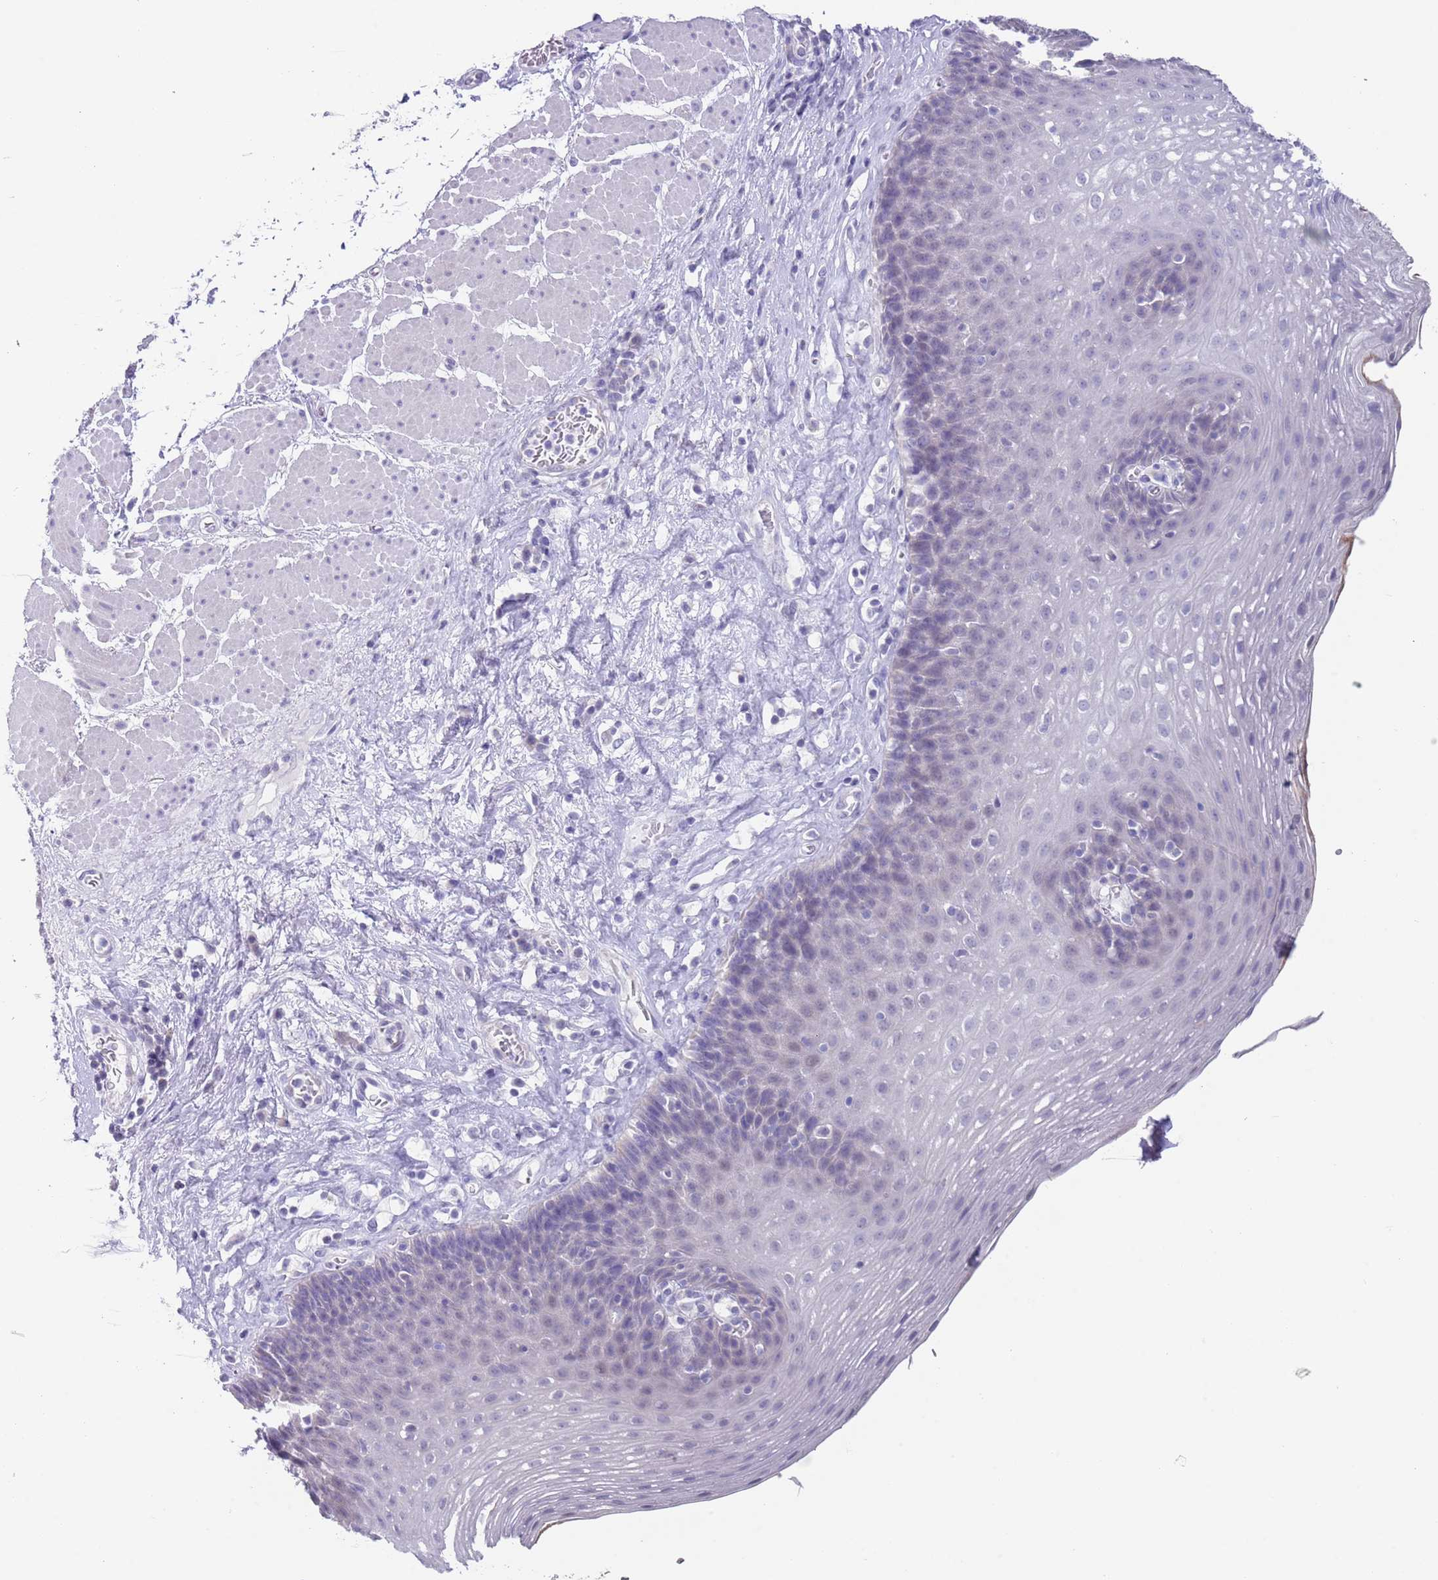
{"staining": {"intensity": "negative", "quantity": "none", "location": "none"}, "tissue": "esophagus", "cell_type": "Squamous epithelial cells", "image_type": "normal", "snomed": [{"axis": "morphology", "description": "Normal tissue, NOS"}, {"axis": "topography", "description": "Esophagus"}], "caption": "Squamous epithelial cells are negative for protein expression in unremarkable human esophagus. (Stains: DAB IHC with hematoxylin counter stain, Microscopy: brightfield microscopy at high magnification).", "gene": "SPIRE2", "patient": {"sex": "female", "age": 66}}